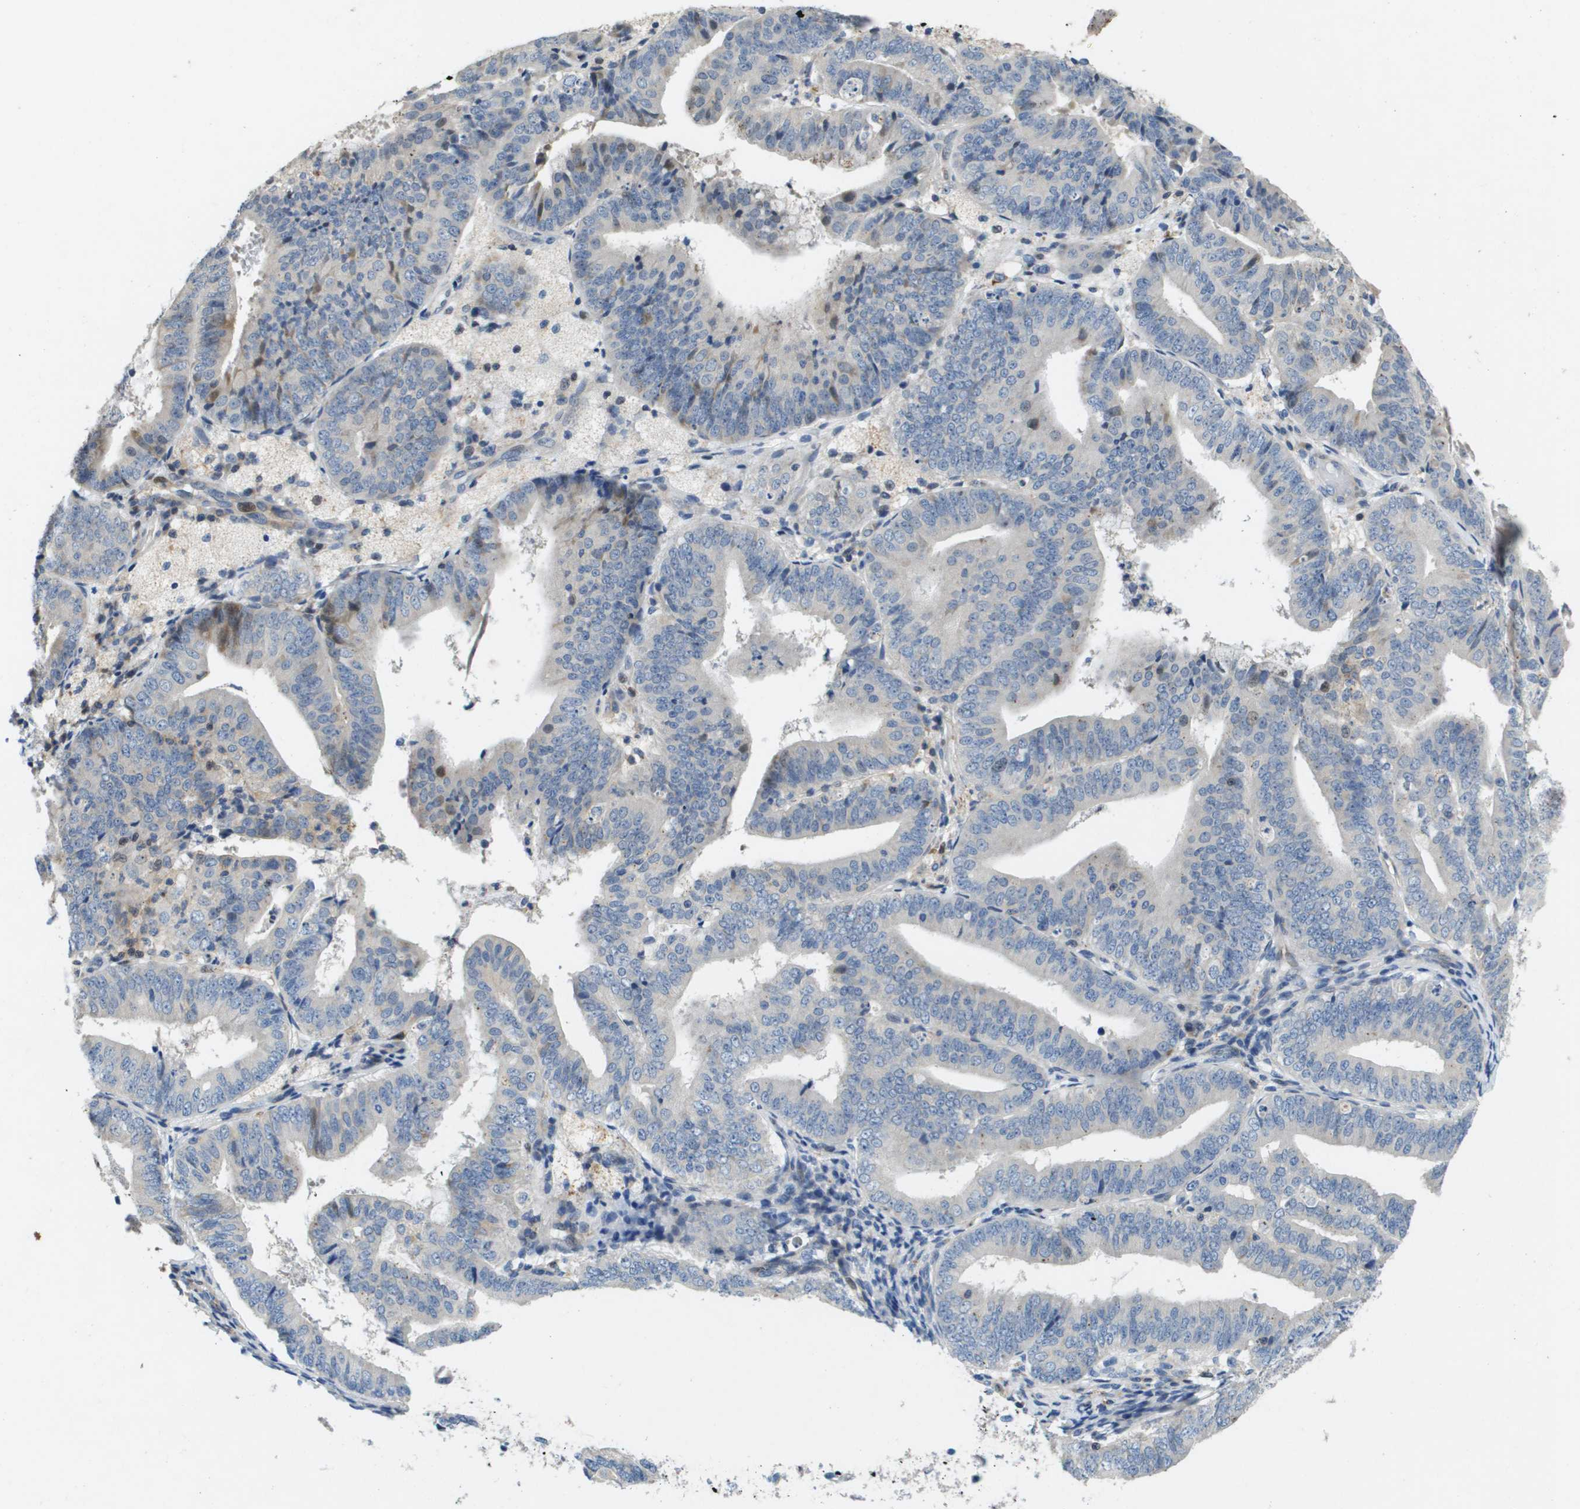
{"staining": {"intensity": "weak", "quantity": "<25%", "location": "nuclear"}, "tissue": "endometrial cancer", "cell_type": "Tumor cells", "image_type": "cancer", "snomed": [{"axis": "morphology", "description": "Adenocarcinoma, NOS"}, {"axis": "topography", "description": "Endometrium"}], "caption": "Immunohistochemistry micrograph of neoplastic tissue: endometrial adenocarcinoma stained with DAB (3,3'-diaminobenzidine) reveals no significant protein staining in tumor cells.", "gene": "SCN4B", "patient": {"sex": "female", "age": 63}}